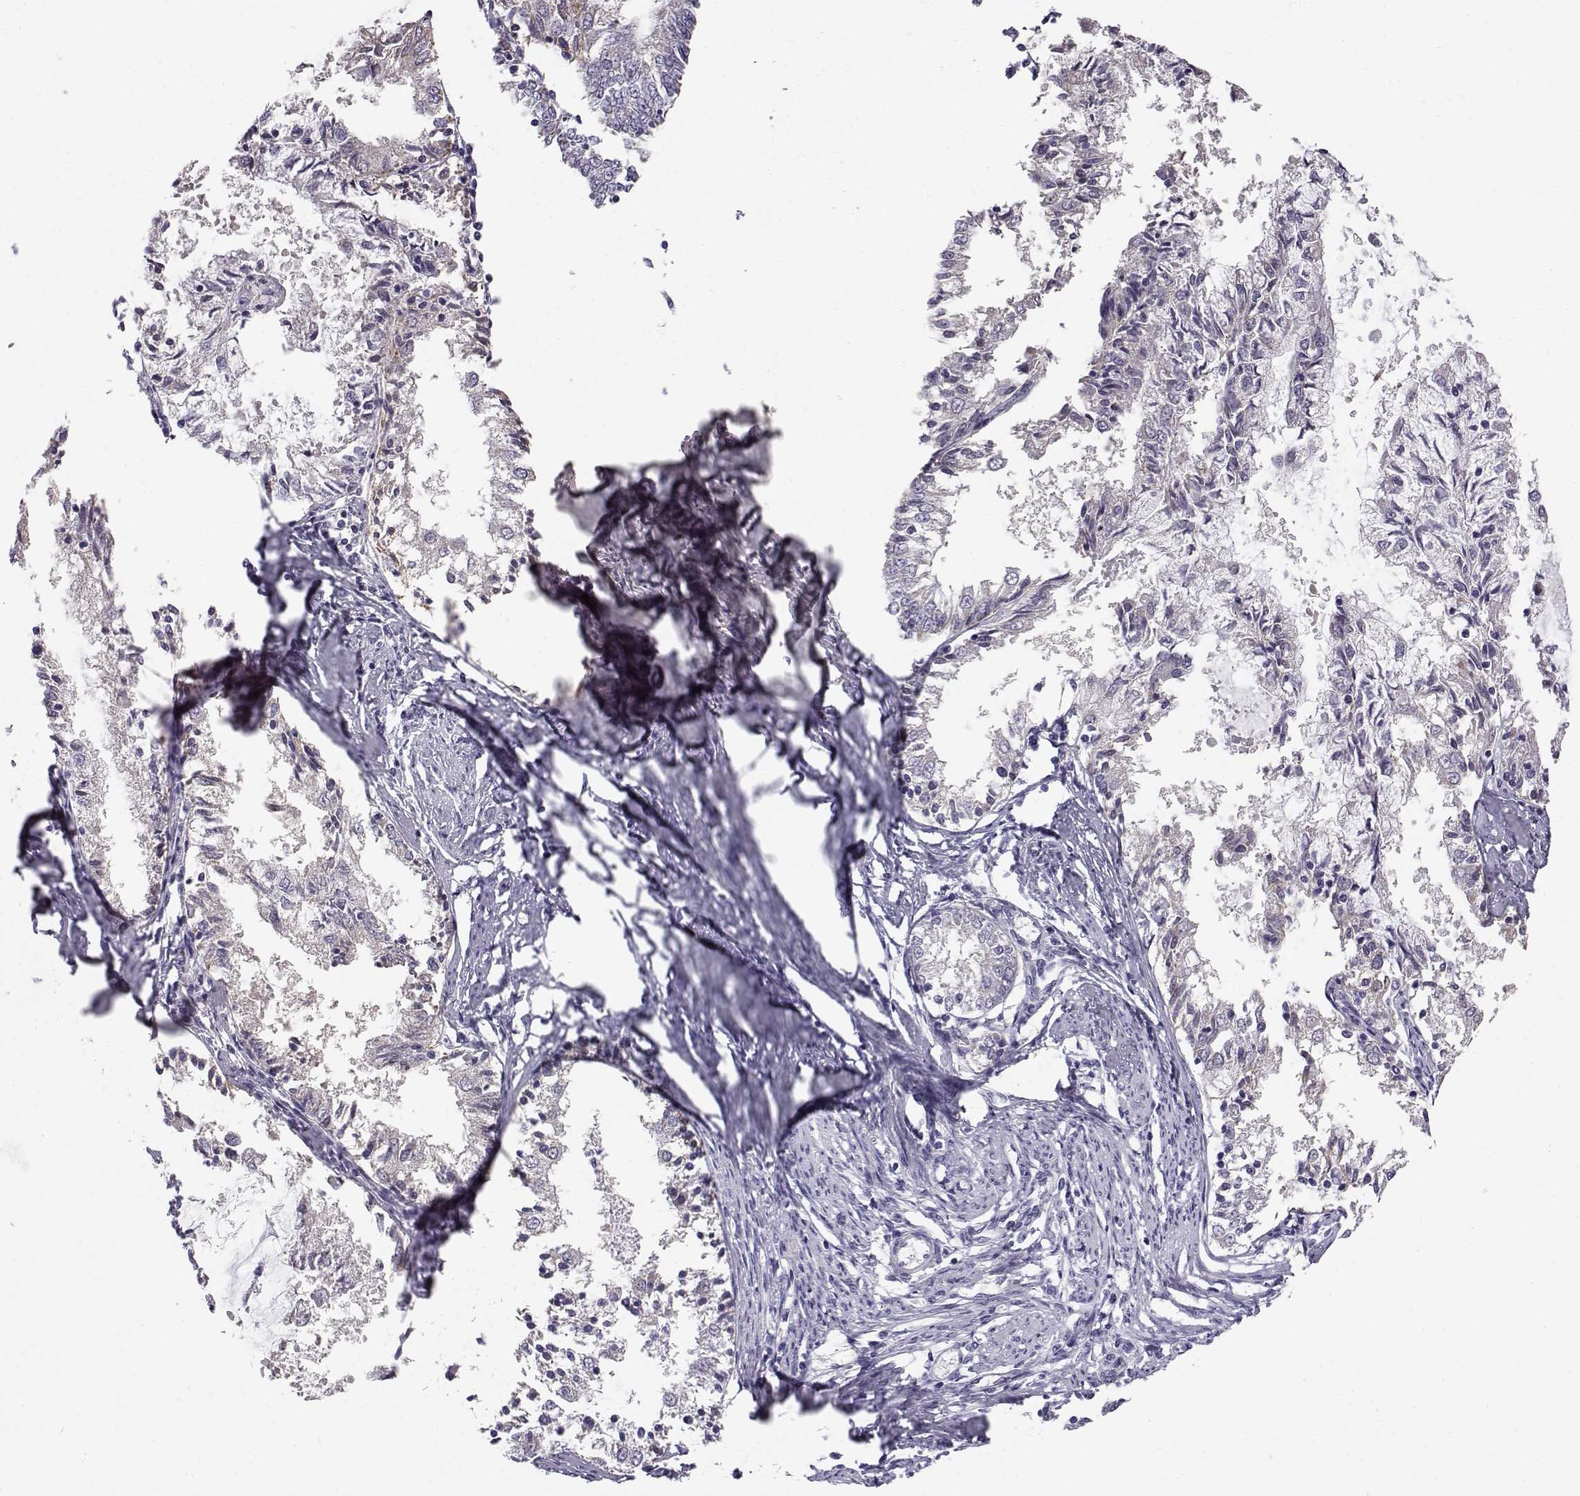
{"staining": {"intensity": "negative", "quantity": "none", "location": "none"}, "tissue": "endometrial cancer", "cell_type": "Tumor cells", "image_type": "cancer", "snomed": [{"axis": "morphology", "description": "Adenocarcinoma, NOS"}, {"axis": "topography", "description": "Endometrium"}], "caption": "Endometrial cancer was stained to show a protein in brown. There is no significant expression in tumor cells. The staining was performed using DAB to visualize the protein expression in brown, while the nuclei were stained in blue with hematoxylin (Magnification: 20x).", "gene": "KCNMB4", "patient": {"sex": "female", "age": 57}}